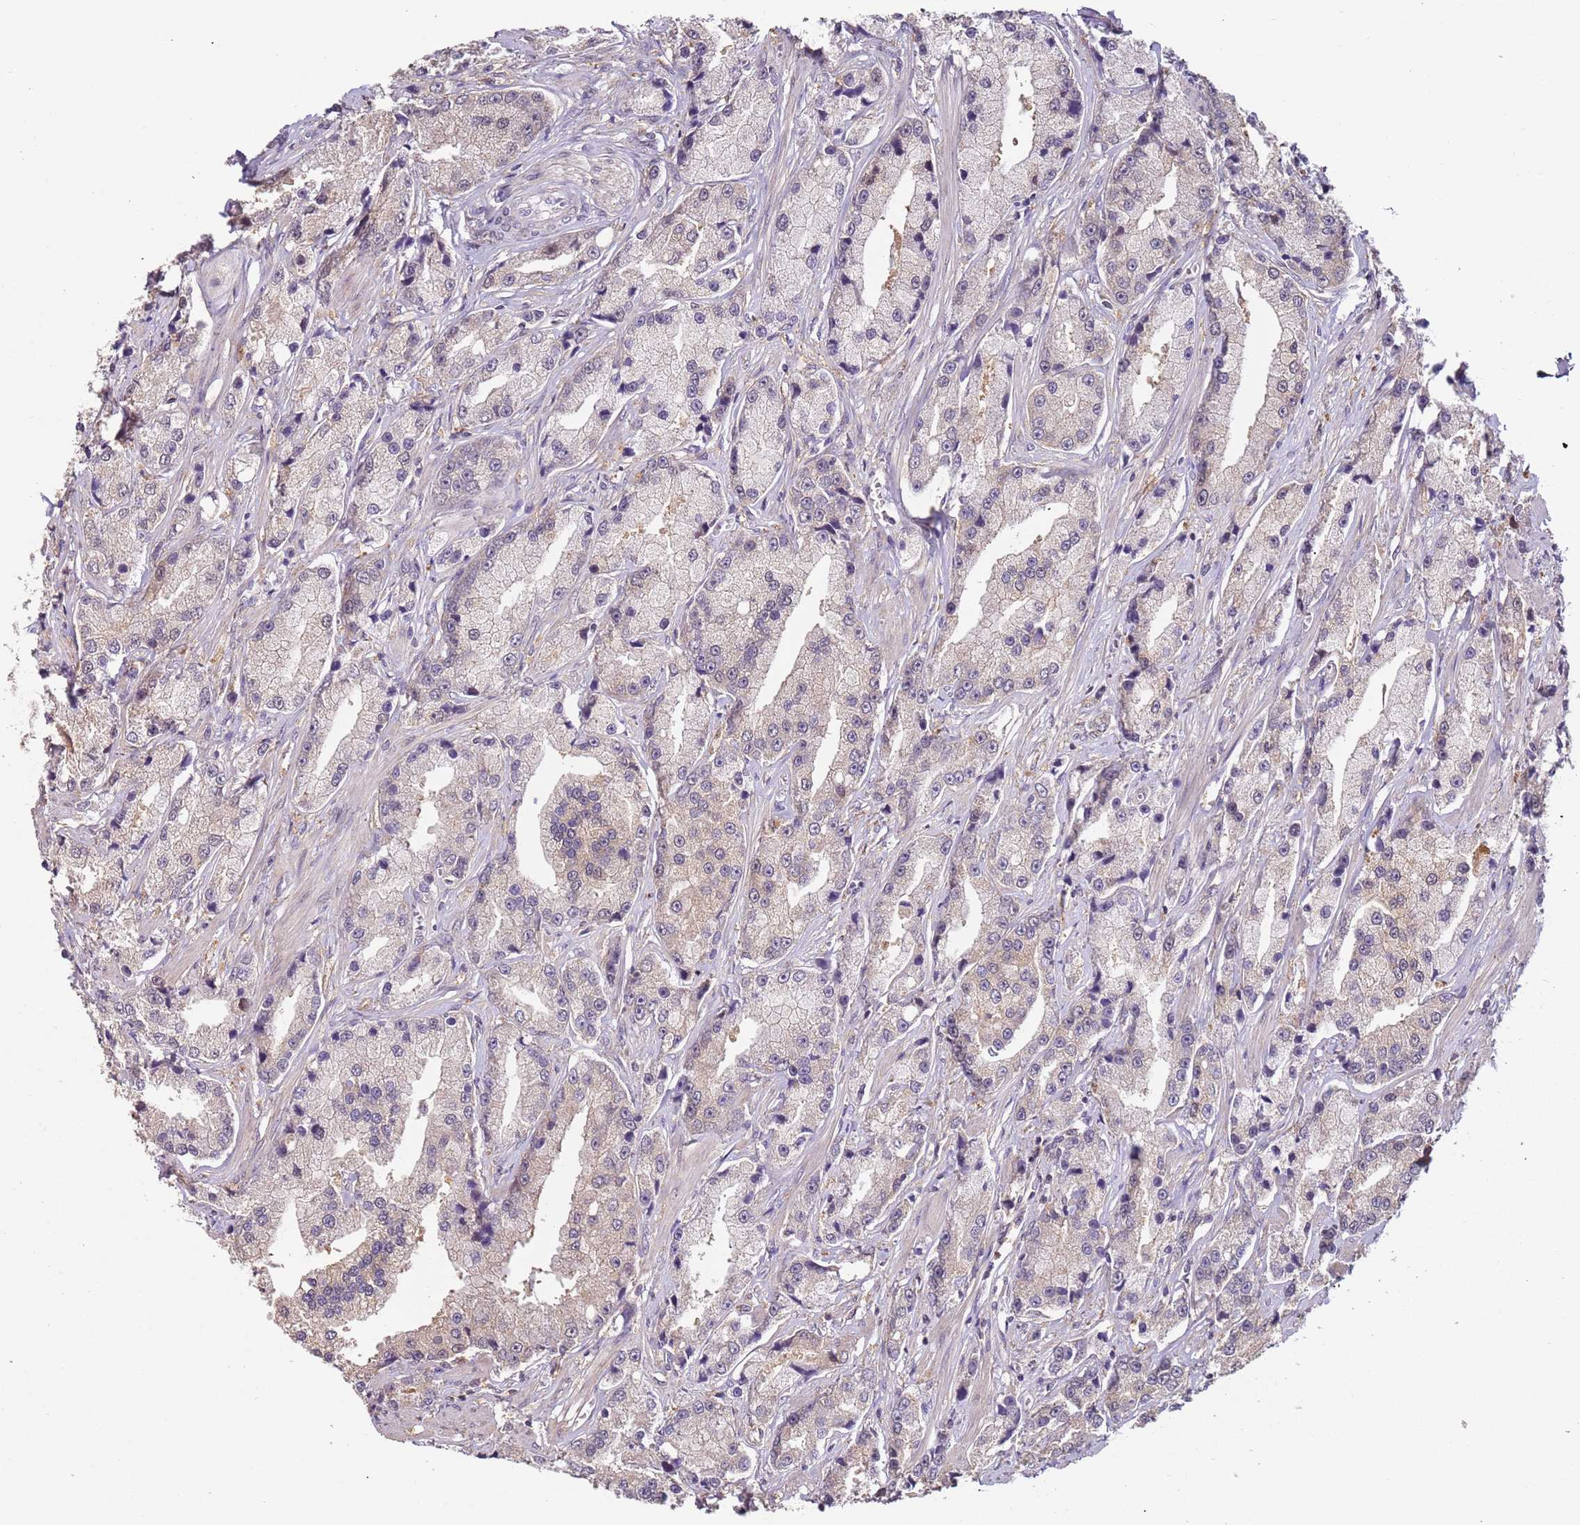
{"staining": {"intensity": "negative", "quantity": "none", "location": "none"}, "tissue": "prostate cancer", "cell_type": "Tumor cells", "image_type": "cancer", "snomed": [{"axis": "morphology", "description": "Adenocarcinoma, High grade"}, {"axis": "topography", "description": "Prostate"}], "caption": "Tumor cells show no significant staining in prostate high-grade adenocarcinoma.", "gene": "MDH1", "patient": {"sex": "male", "age": 74}}